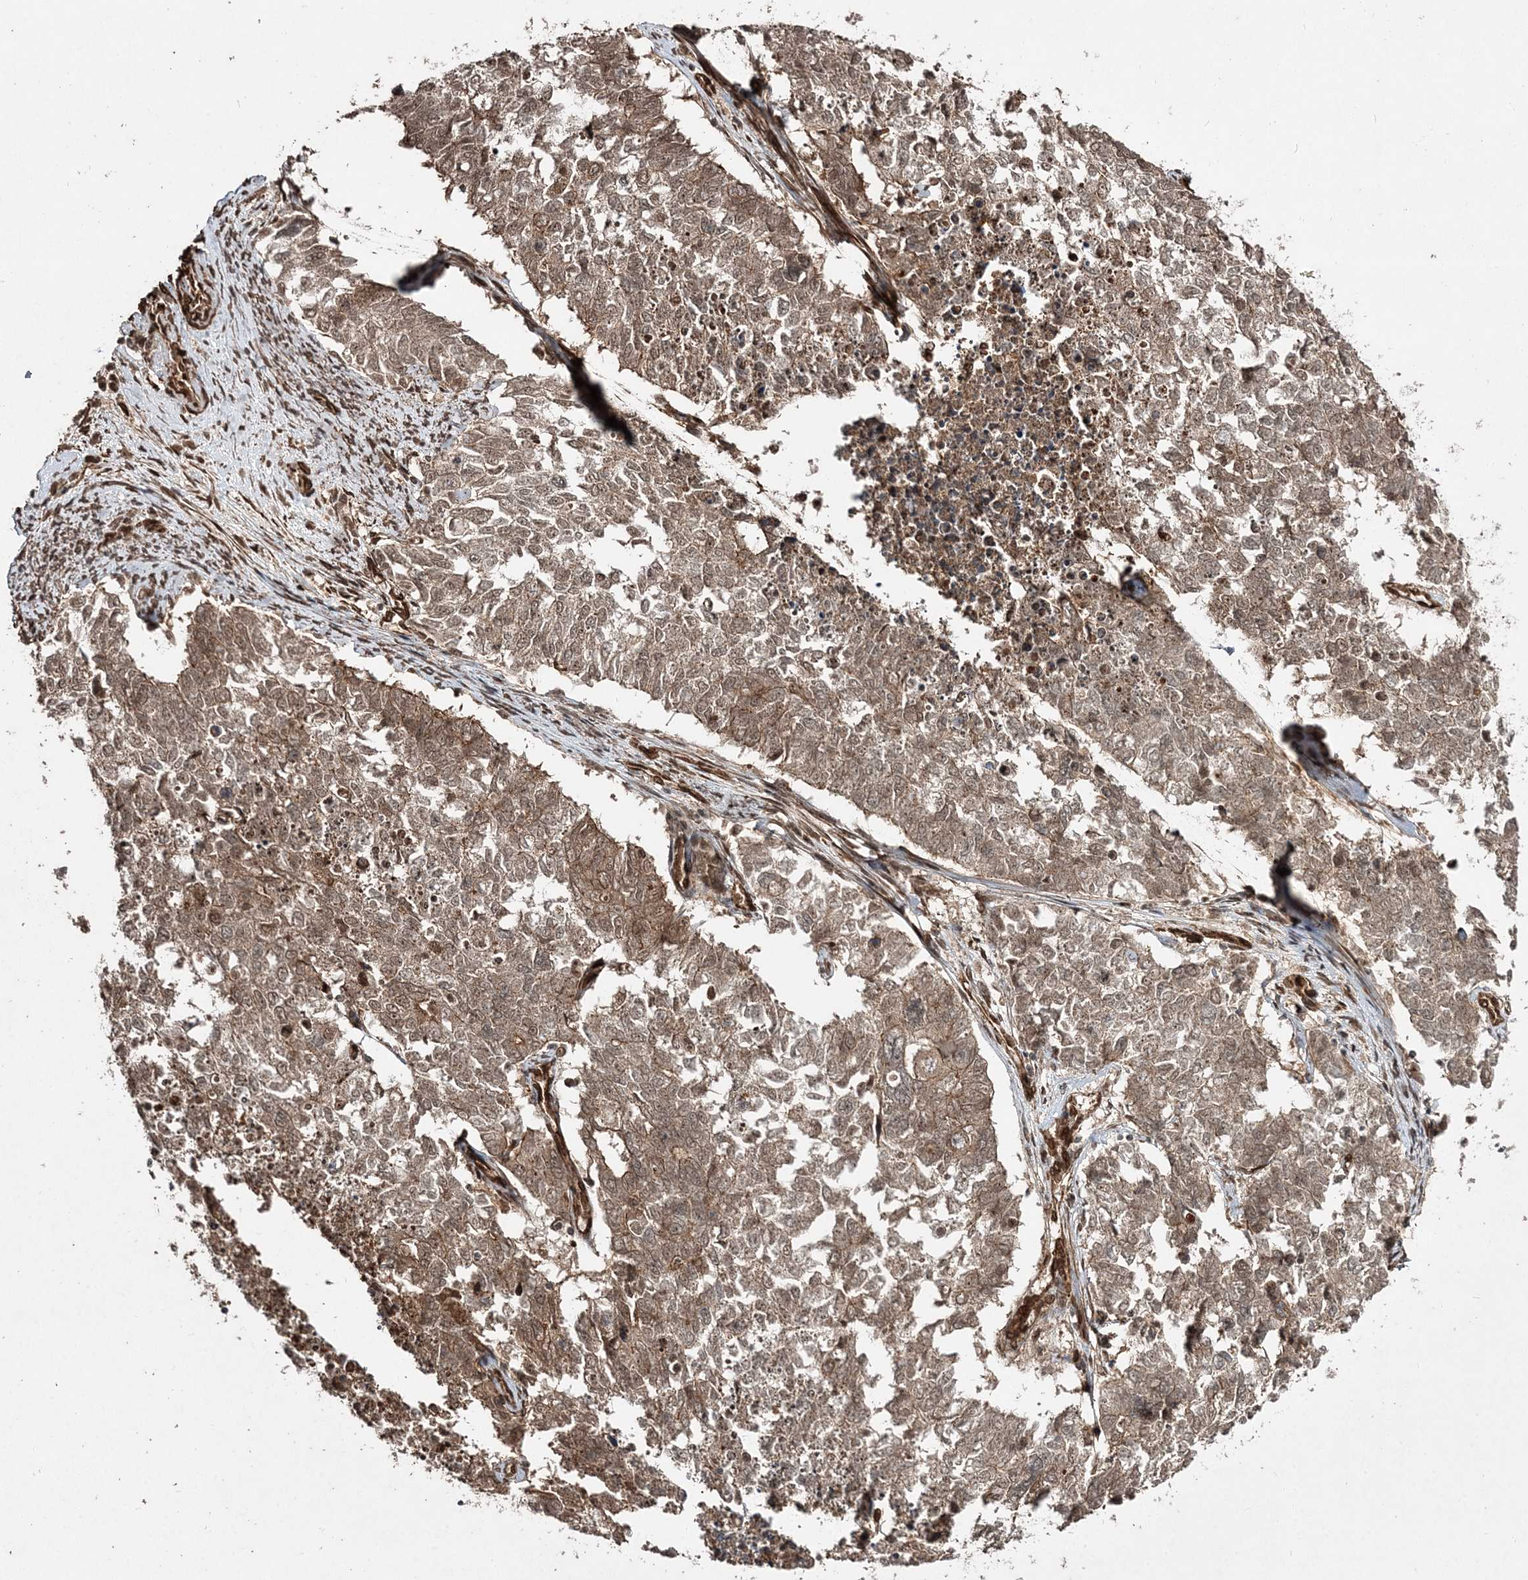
{"staining": {"intensity": "weak", "quantity": ">75%", "location": "cytoplasmic/membranous,nuclear"}, "tissue": "cervical cancer", "cell_type": "Tumor cells", "image_type": "cancer", "snomed": [{"axis": "morphology", "description": "Squamous cell carcinoma, NOS"}, {"axis": "topography", "description": "Cervix"}], "caption": "Cervical squamous cell carcinoma stained for a protein (brown) reveals weak cytoplasmic/membranous and nuclear positive staining in approximately >75% of tumor cells.", "gene": "ETAA1", "patient": {"sex": "female", "age": 63}}